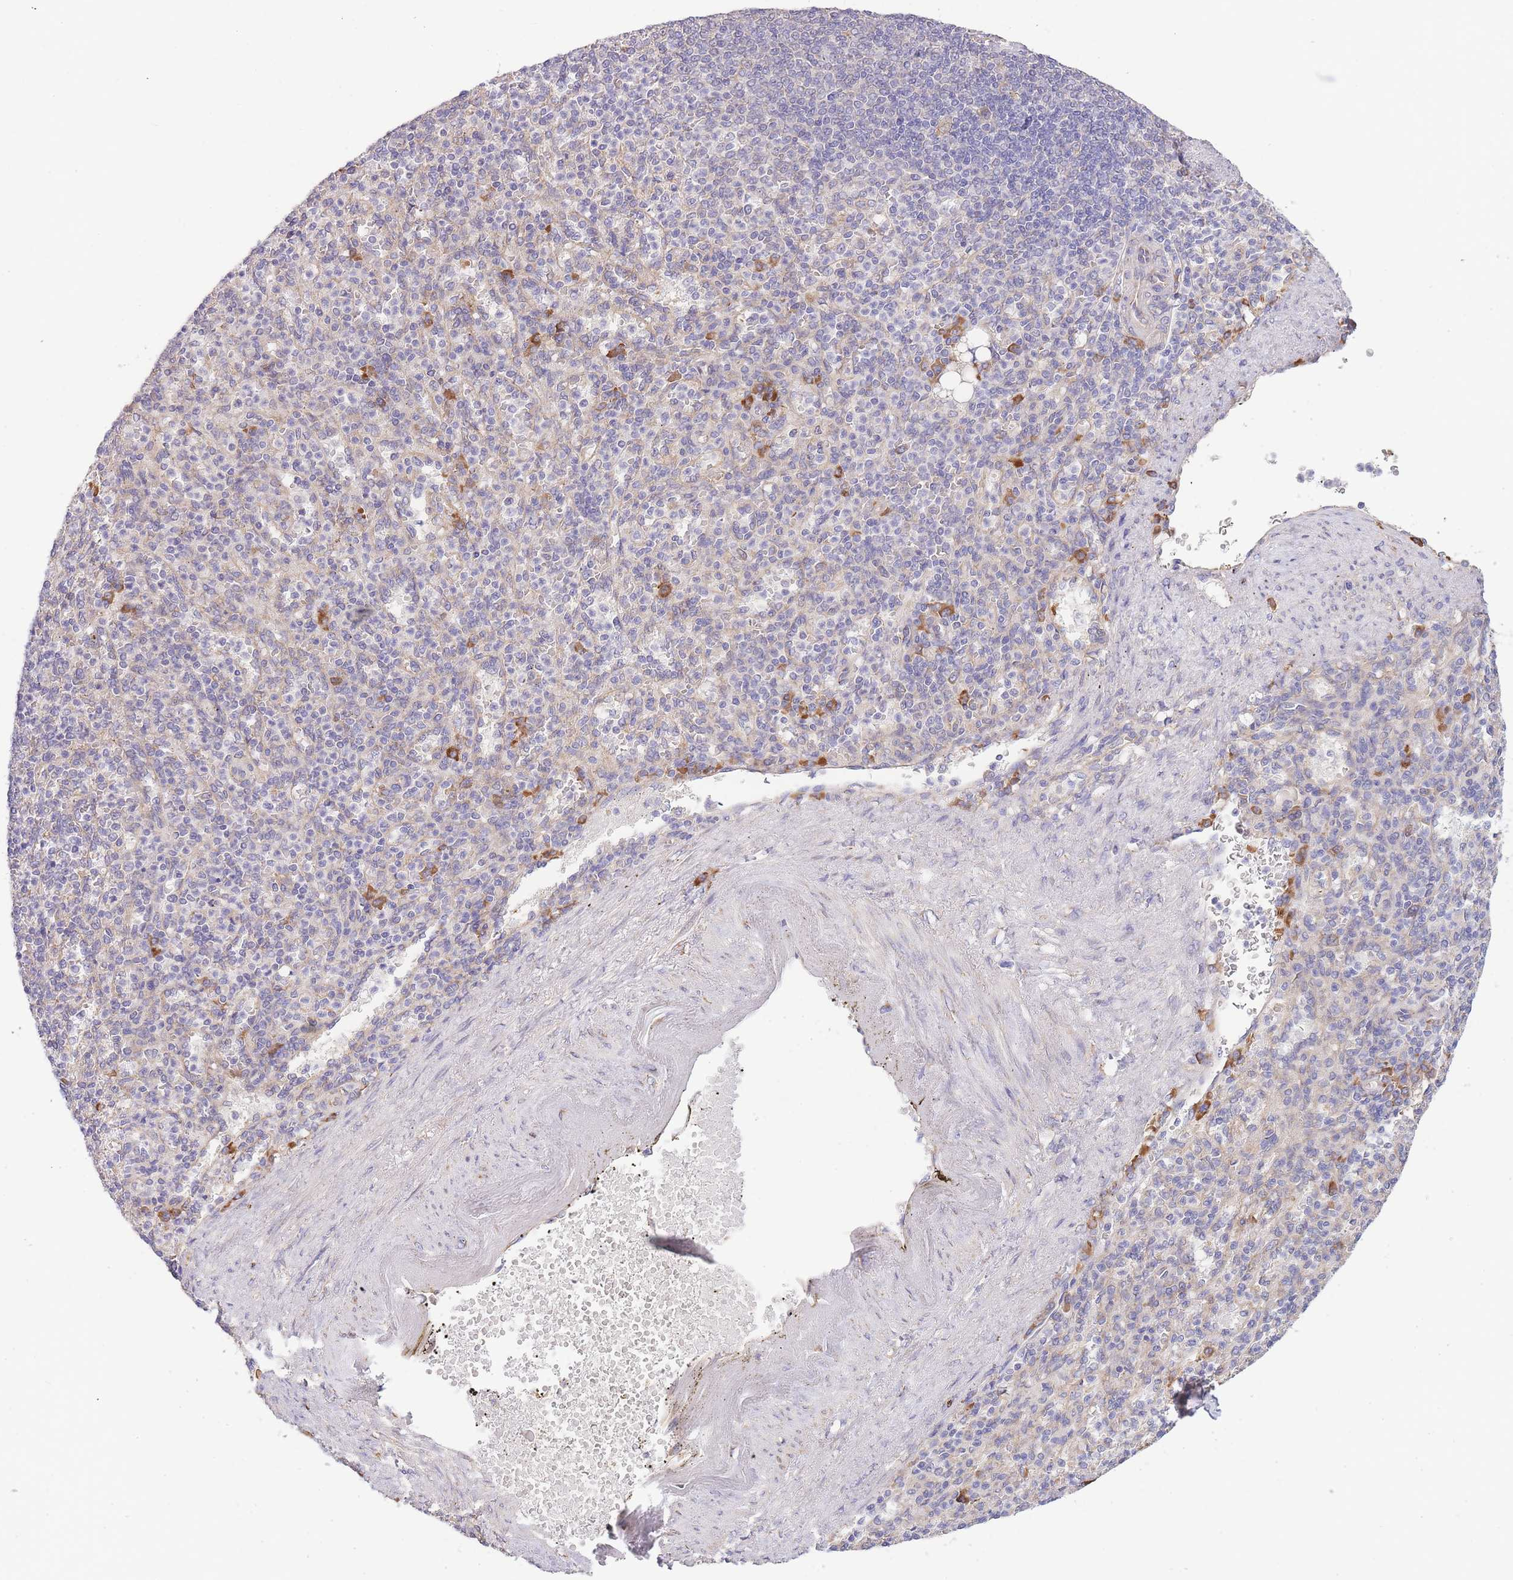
{"staining": {"intensity": "moderate", "quantity": "<25%", "location": "cytoplasmic/membranous"}, "tissue": "spleen", "cell_type": "Cells in red pulp", "image_type": "normal", "snomed": [{"axis": "morphology", "description": "Normal tissue, NOS"}, {"axis": "topography", "description": "Spleen"}], "caption": "Spleen stained with DAB IHC displays low levels of moderate cytoplasmic/membranous expression in approximately <25% of cells in red pulp. (DAB IHC with brightfield microscopy, high magnification).", "gene": "BEX1", "patient": {"sex": "female", "age": 74}}